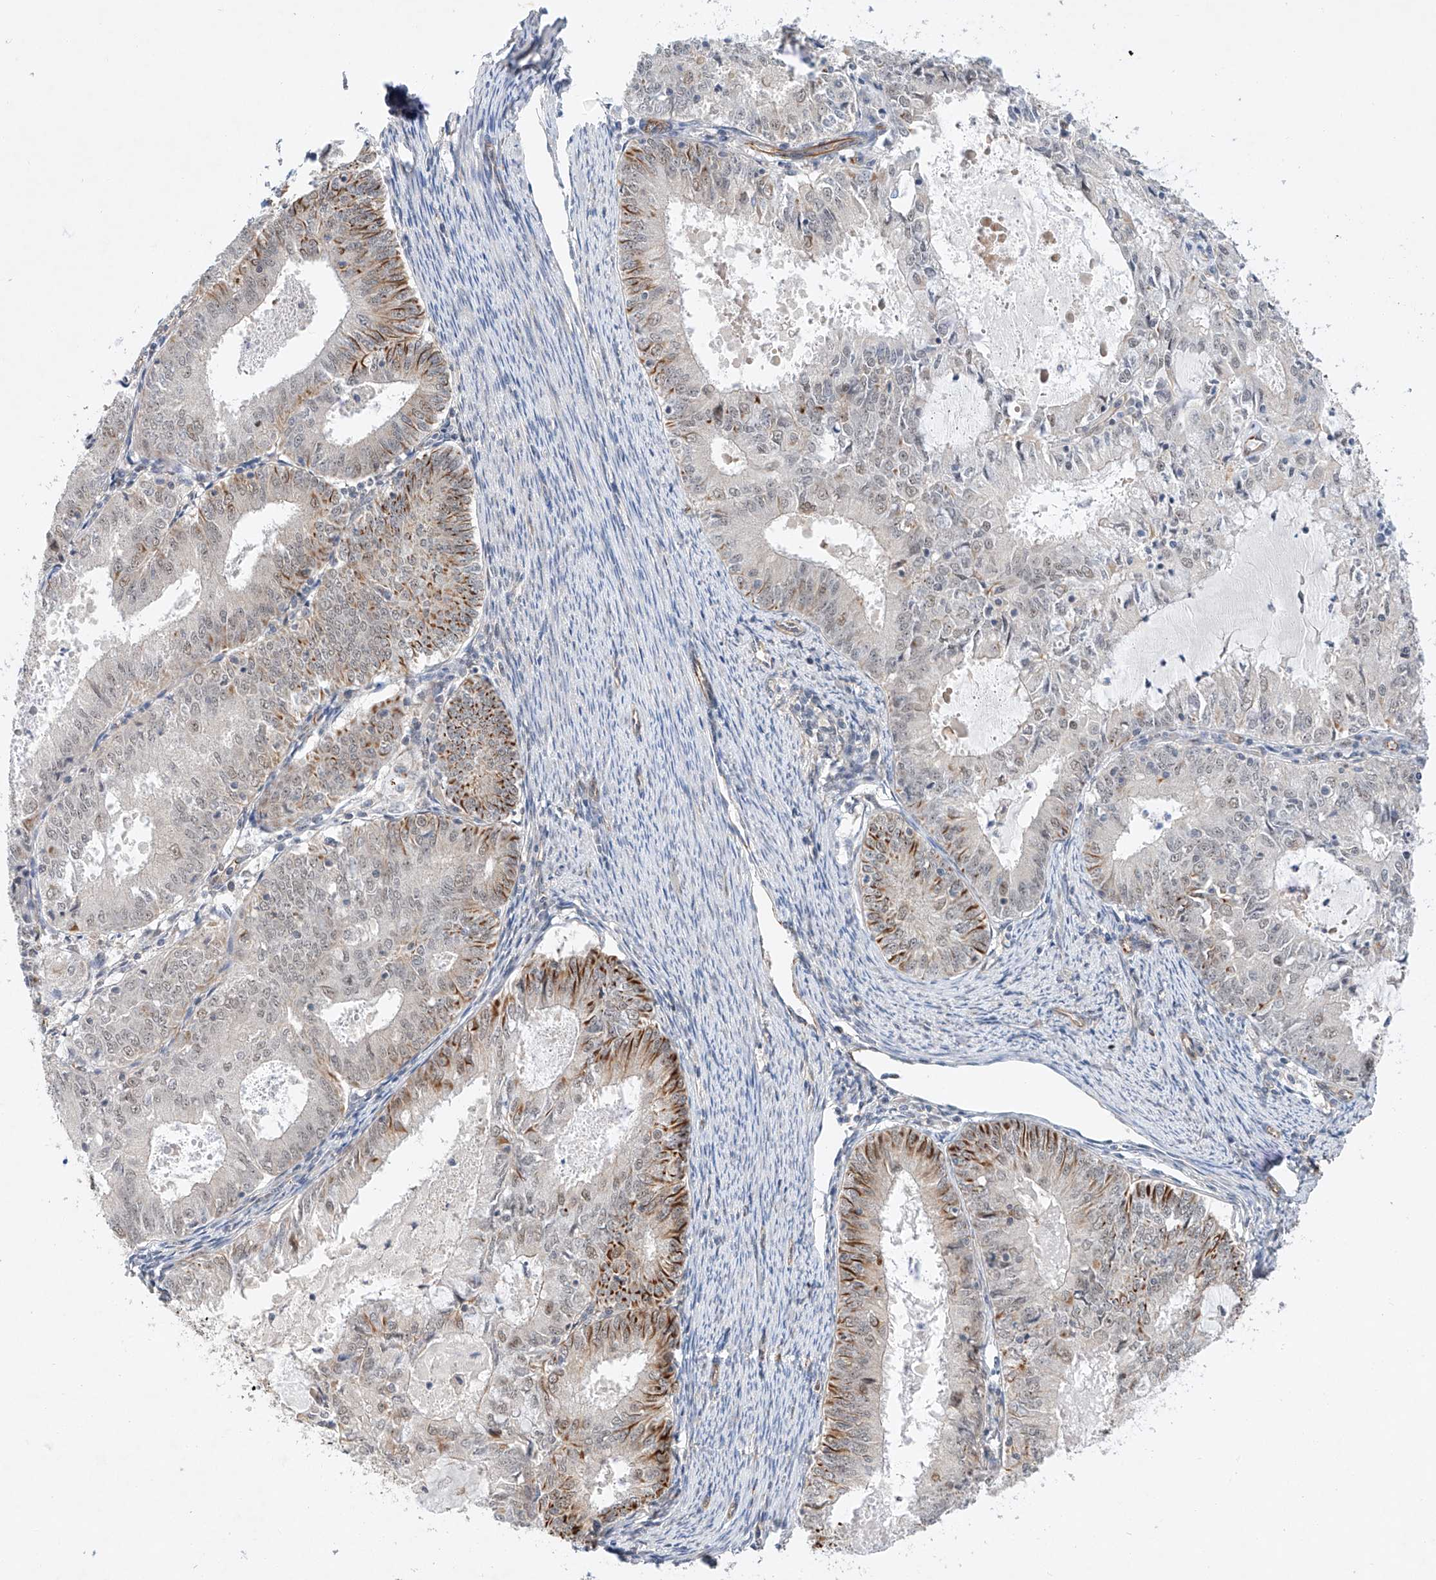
{"staining": {"intensity": "strong", "quantity": "<25%", "location": "cytoplasmic/membranous"}, "tissue": "endometrial cancer", "cell_type": "Tumor cells", "image_type": "cancer", "snomed": [{"axis": "morphology", "description": "Adenocarcinoma, NOS"}, {"axis": "topography", "description": "Endometrium"}], "caption": "Protein expression analysis of endometrial cancer (adenocarcinoma) exhibits strong cytoplasmic/membranous positivity in approximately <25% of tumor cells. (IHC, brightfield microscopy, high magnification).", "gene": "AMD1", "patient": {"sex": "female", "age": 57}}